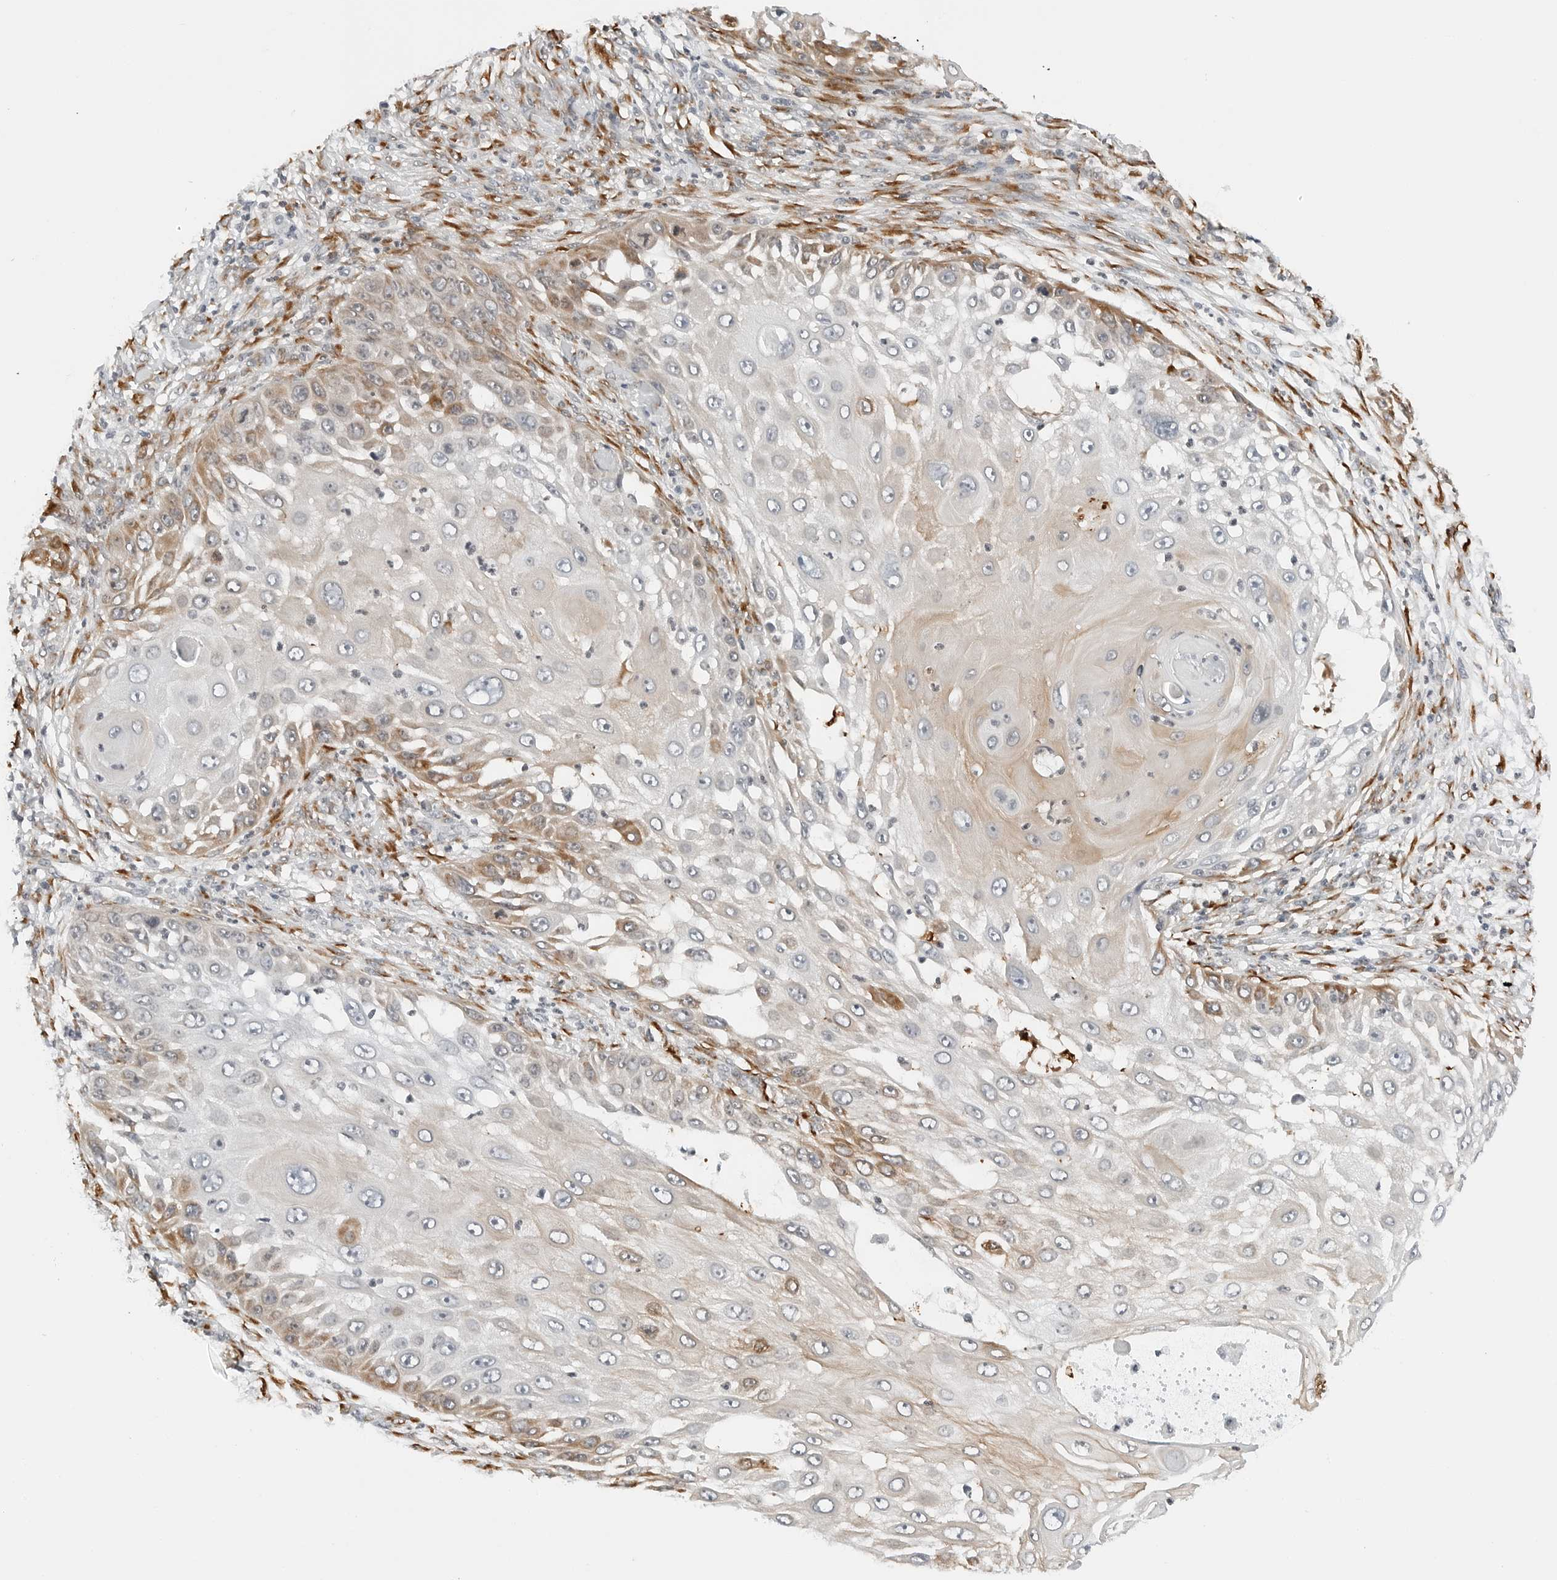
{"staining": {"intensity": "moderate", "quantity": "<25%", "location": "cytoplasmic/membranous"}, "tissue": "skin cancer", "cell_type": "Tumor cells", "image_type": "cancer", "snomed": [{"axis": "morphology", "description": "Squamous cell carcinoma, NOS"}, {"axis": "topography", "description": "Skin"}], "caption": "Skin cancer stained with a brown dye displays moderate cytoplasmic/membranous positive positivity in approximately <25% of tumor cells.", "gene": "P4HA2", "patient": {"sex": "female", "age": 44}}